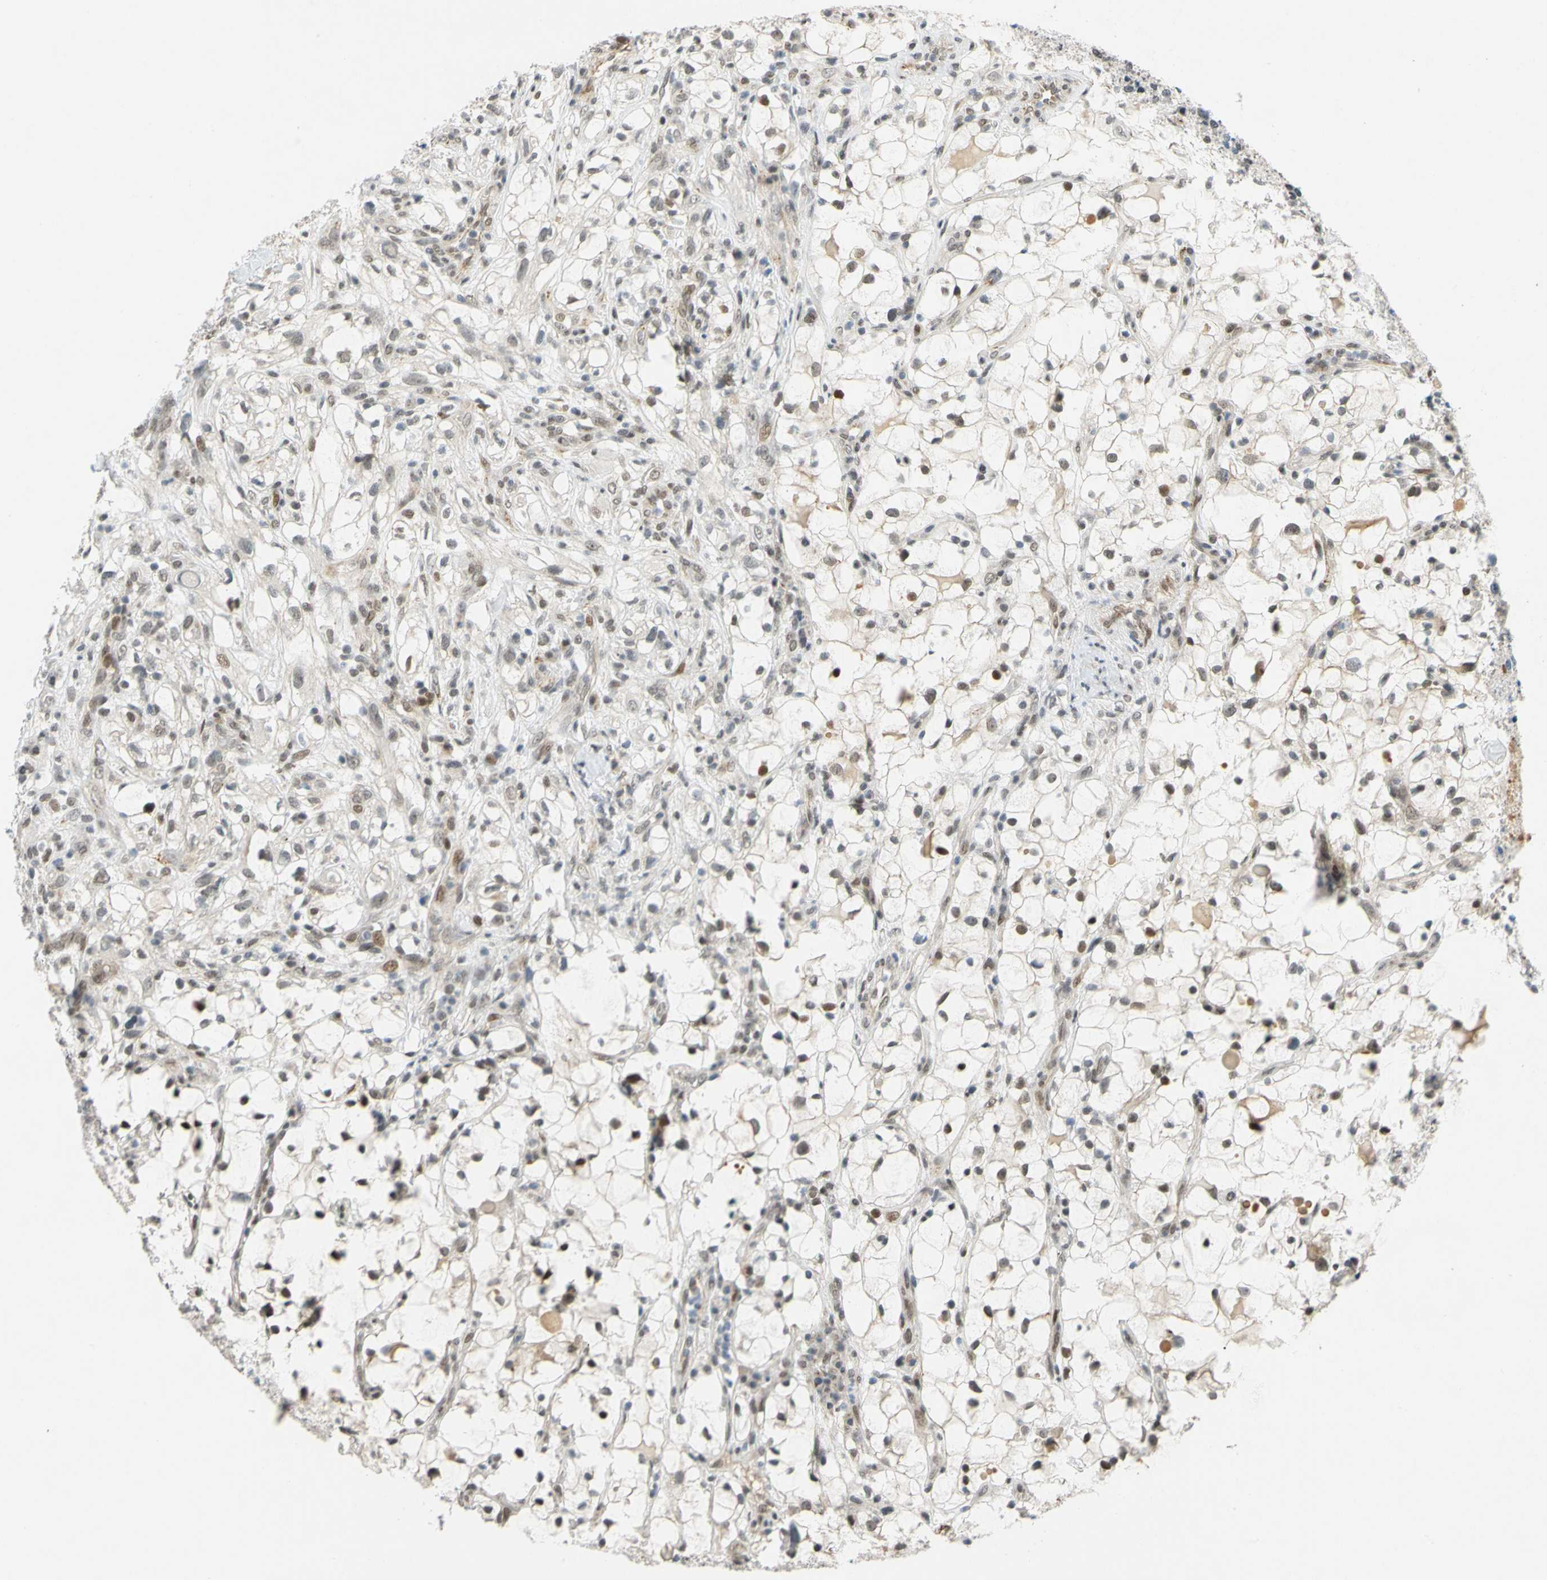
{"staining": {"intensity": "weak", "quantity": ">75%", "location": "cytoplasmic/membranous,nuclear"}, "tissue": "renal cancer", "cell_type": "Tumor cells", "image_type": "cancer", "snomed": [{"axis": "morphology", "description": "Adenocarcinoma, NOS"}, {"axis": "topography", "description": "Kidney"}], "caption": "DAB immunohistochemical staining of renal adenocarcinoma displays weak cytoplasmic/membranous and nuclear protein expression in approximately >75% of tumor cells.", "gene": "POGZ", "patient": {"sex": "female", "age": 60}}